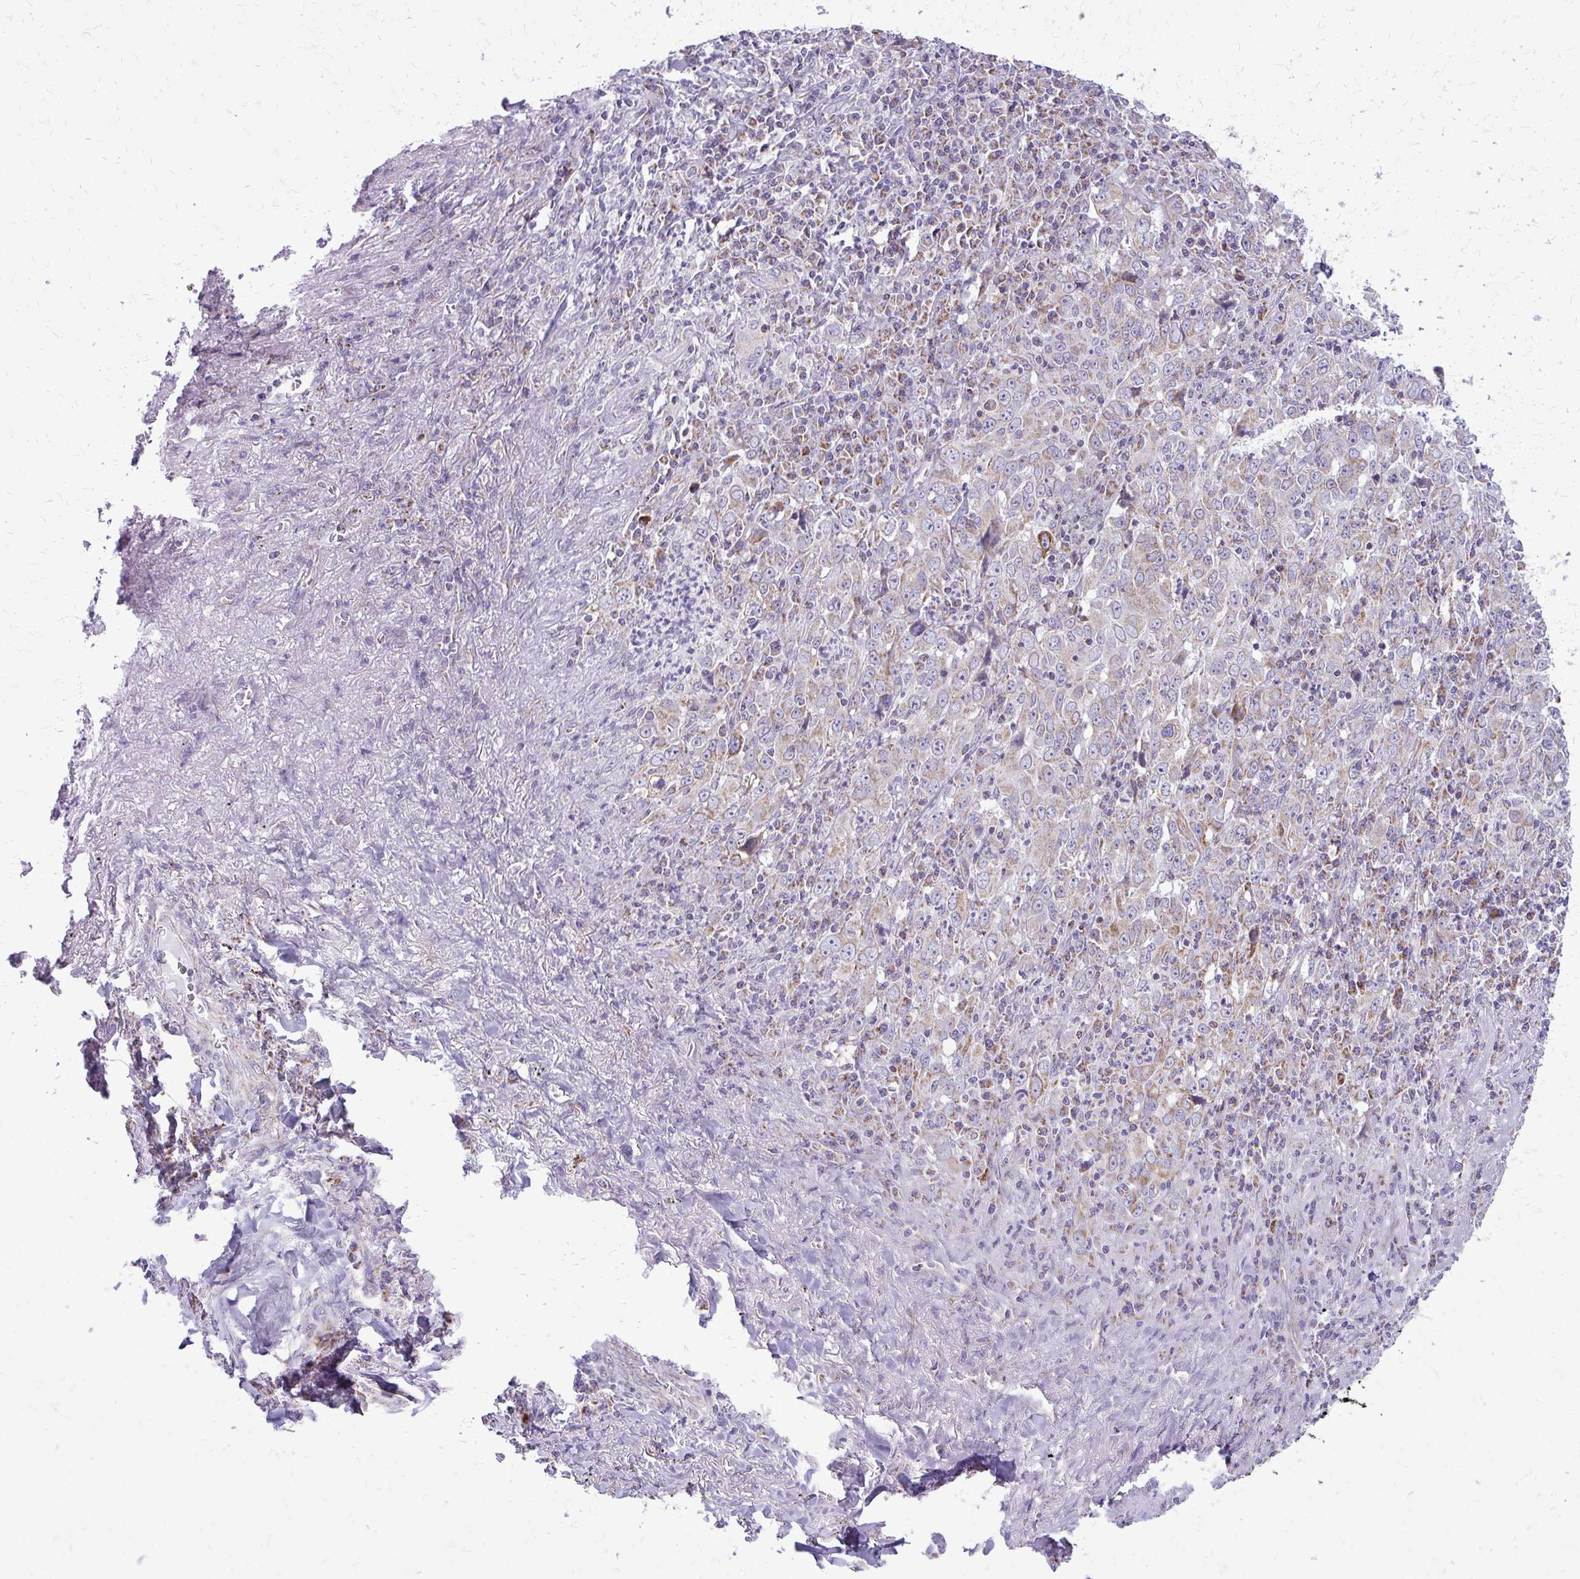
{"staining": {"intensity": "moderate", "quantity": ">75%", "location": "cytoplasmic/membranous"}, "tissue": "lung cancer", "cell_type": "Tumor cells", "image_type": "cancer", "snomed": [{"axis": "morphology", "description": "Adenocarcinoma, NOS"}, {"axis": "topography", "description": "Lung"}], "caption": "Protein expression analysis of adenocarcinoma (lung) shows moderate cytoplasmic/membranous positivity in about >75% of tumor cells.", "gene": "IFIT1", "patient": {"sex": "male", "age": 67}}